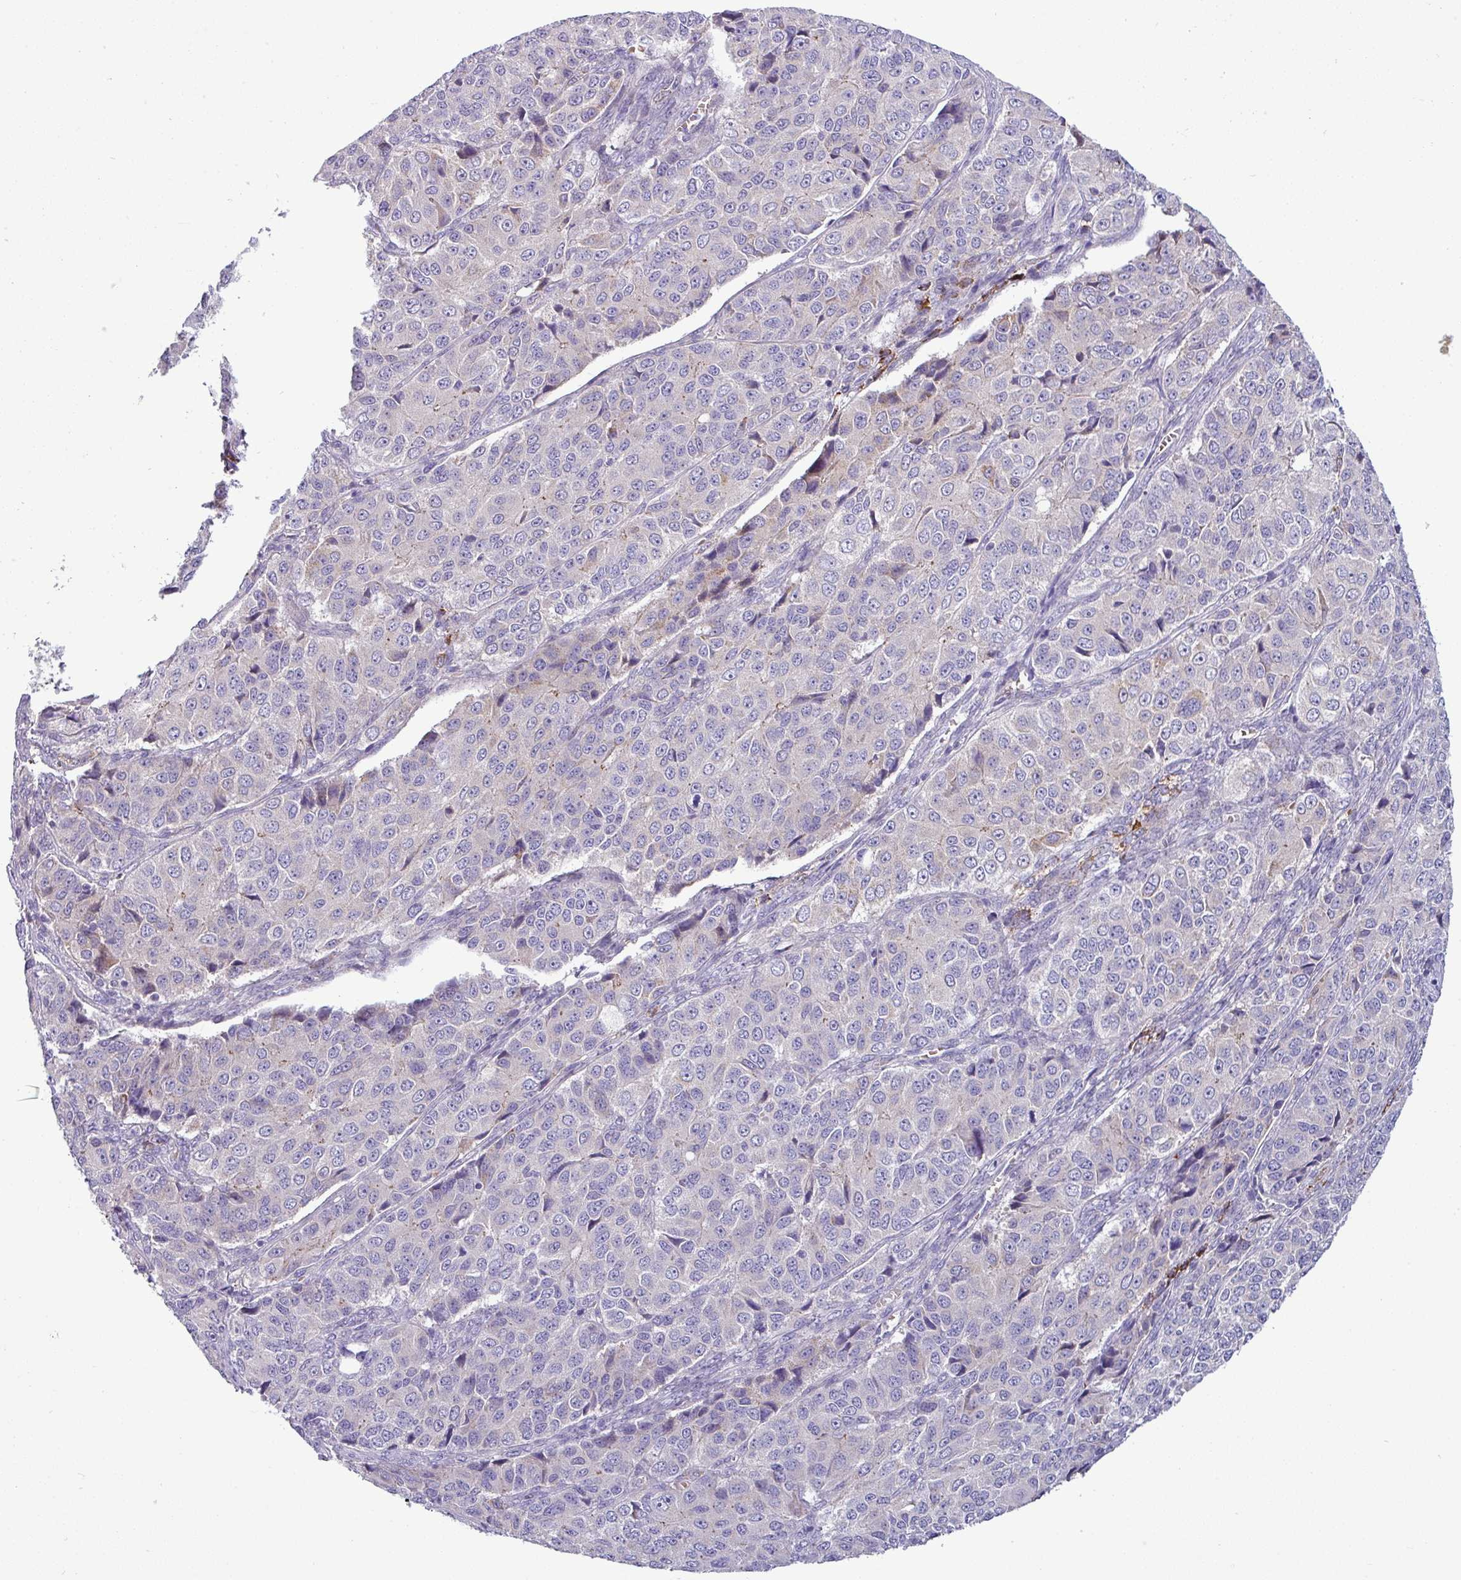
{"staining": {"intensity": "negative", "quantity": "none", "location": "none"}, "tissue": "ovarian cancer", "cell_type": "Tumor cells", "image_type": "cancer", "snomed": [{"axis": "morphology", "description": "Carcinoma, endometroid"}, {"axis": "topography", "description": "Ovary"}], "caption": "Protein analysis of ovarian cancer exhibits no significant staining in tumor cells.", "gene": "ACAP3", "patient": {"sex": "female", "age": 51}}